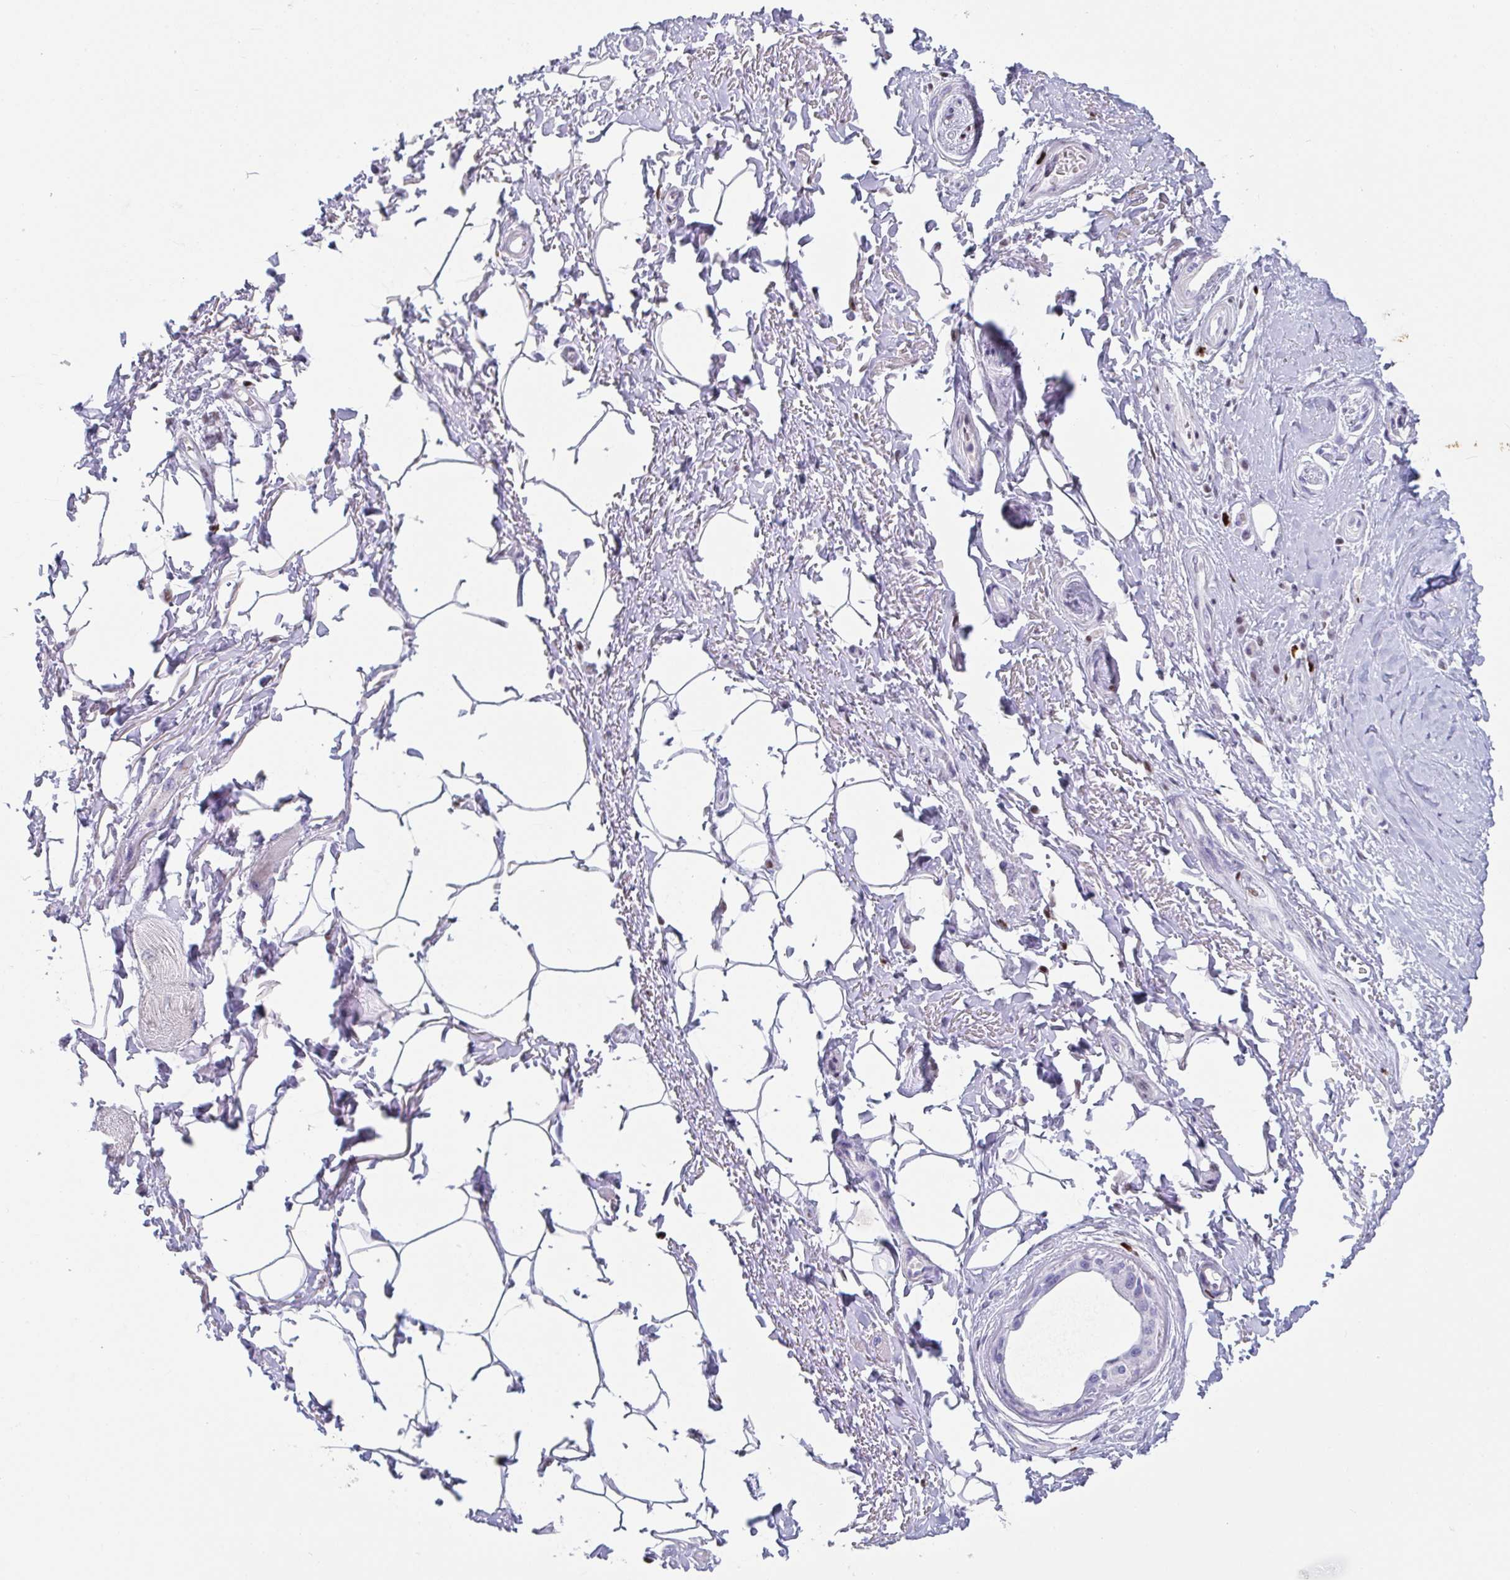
{"staining": {"intensity": "negative", "quantity": "none", "location": "none"}, "tissue": "adipose tissue", "cell_type": "Adipocytes", "image_type": "normal", "snomed": [{"axis": "morphology", "description": "Normal tissue, NOS"}, {"axis": "topography", "description": "Peripheral nerve tissue"}], "caption": "Immunohistochemistry (IHC) of normal adipose tissue shows no positivity in adipocytes.", "gene": "ZNF586", "patient": {"sex": "male", "age": 51}}